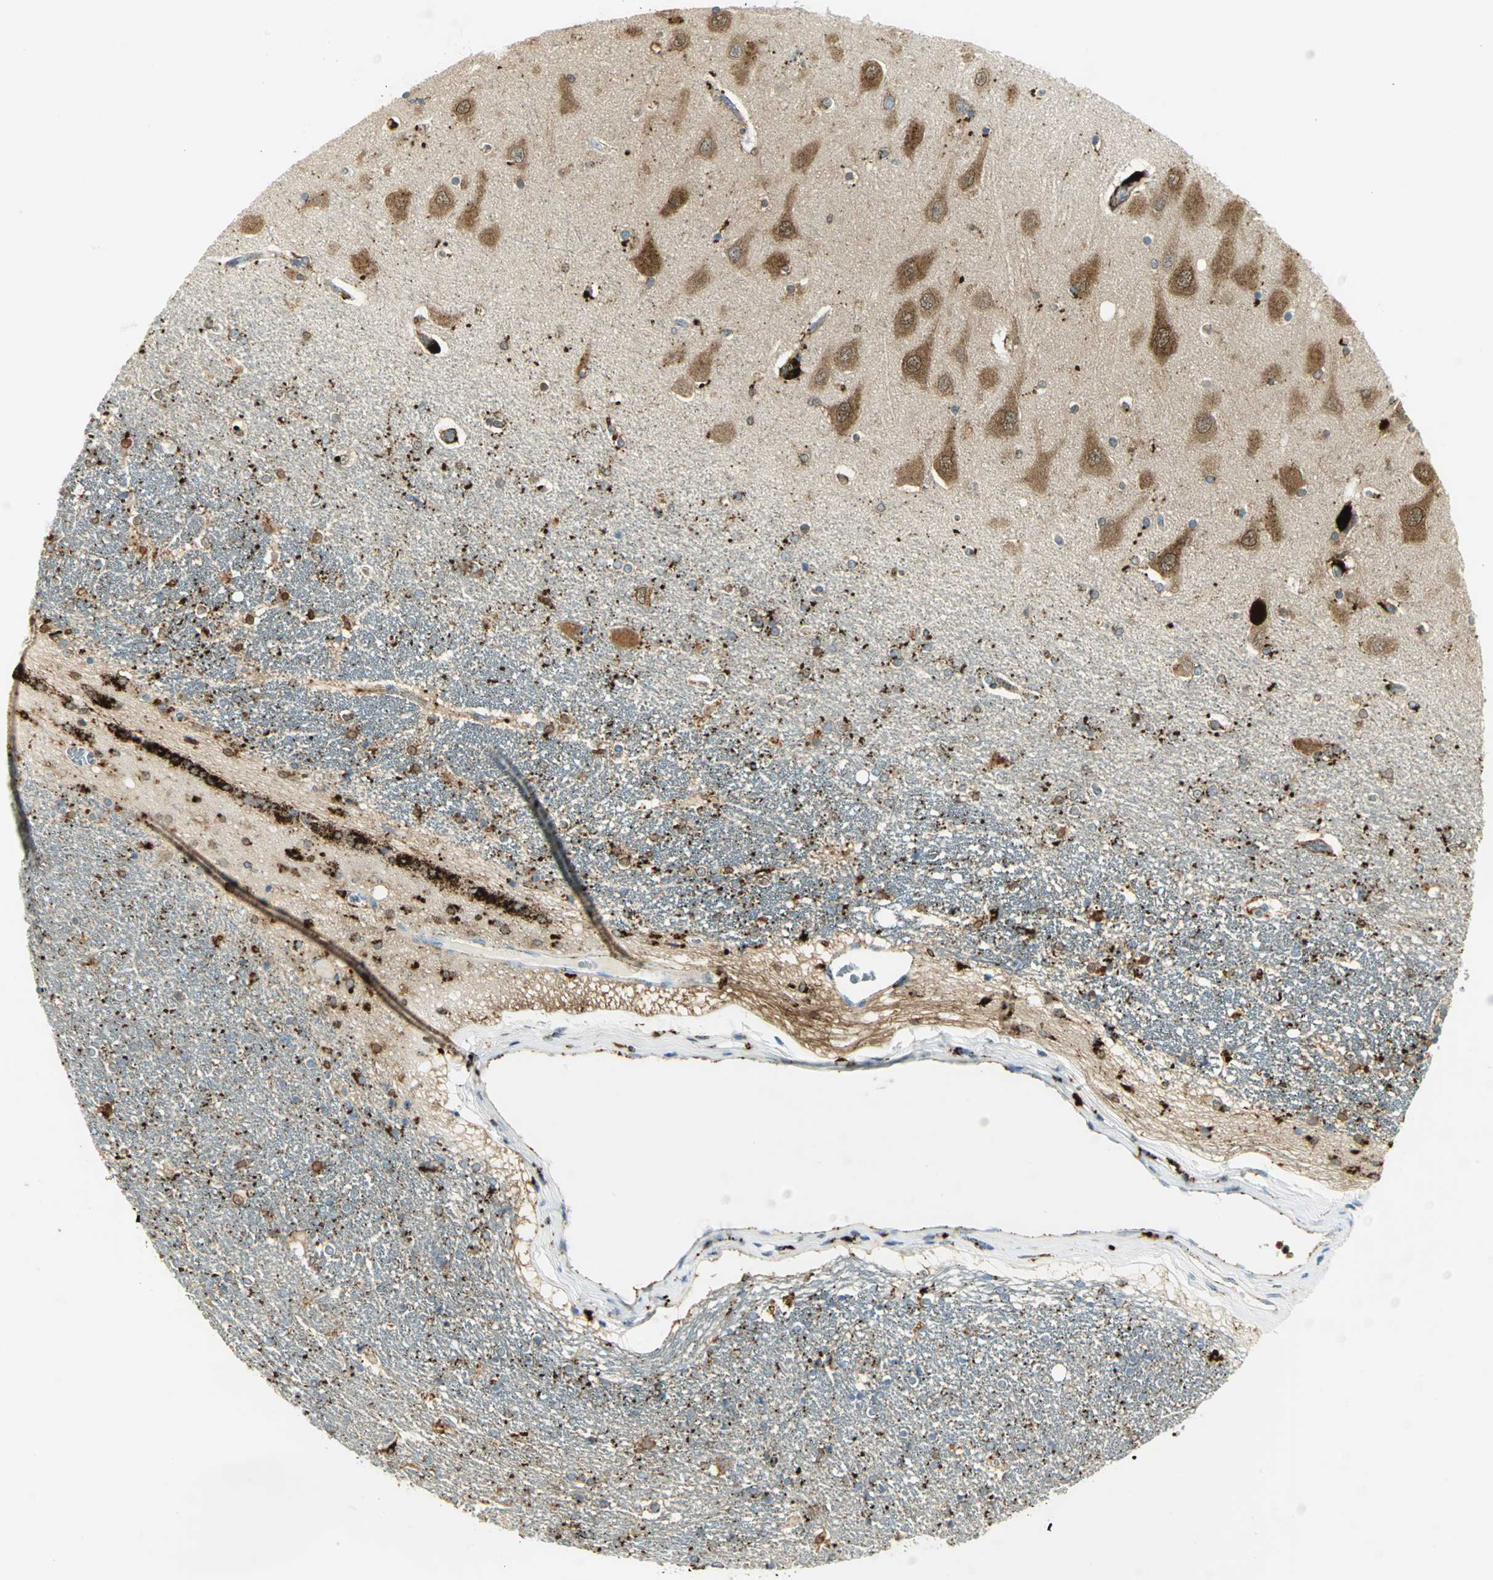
{"staining": {"intensity": "strong", "quantity": ">75%", "location": "cytoplasmic/membranous"}, "tissue": "hippocampus", "cell_type": "Glial cells", "image_type": "normal", "snomed": [{"axis": "morphology", "description": "Normal tissue, NOS"}, {"axis": "topography", "description": "Hippocampus"}], "caption": "Immunohistochemical staining of benign hippocampus exhibits >75% levels of strong cytoplasmic/membranous protein expression in about >75% of glial cells.", "gene": "ARSA", "patient": {"sex": "female", "age": 54}}